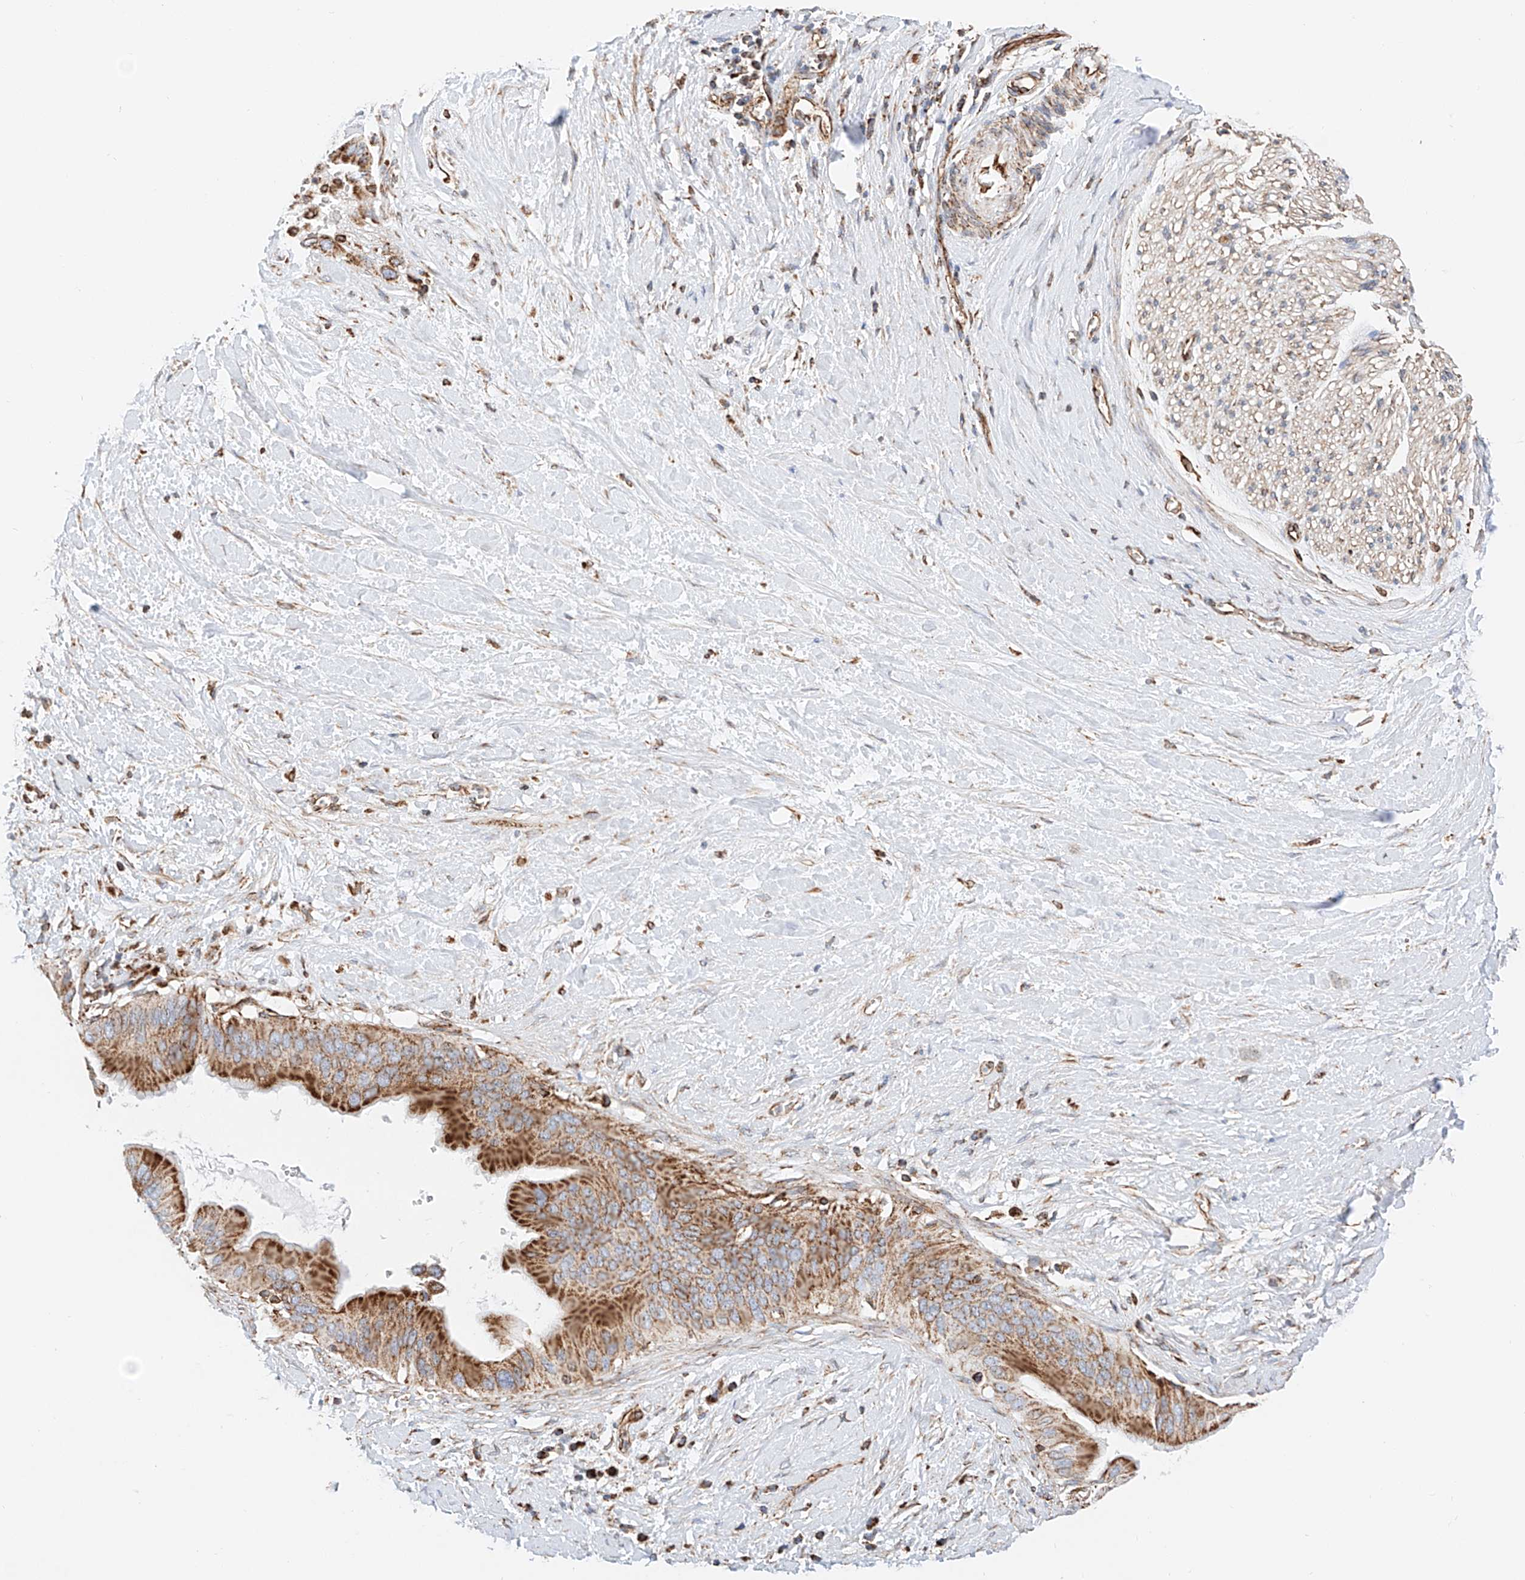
{"staining": {"intensity": "moderate", "quantity": ">75%", "location": "cytoplasmic/membranous"}, "tissue": "pancreatic cancer", "cell_type": "Tumor cells", "image_type": "cancer", "snomed": [{"axis": "morphology", "description": "Adenocarcinoma, NOS"}, {"axis": "topography", "description": "Pancreas"}], "caption": "Pancreatic cancer stained for a protein reveals moderate cytoplasmic/membranous positivity in tumor cells. (DAB IHC, brown staining for protein, blue staining for nuclei).", "gene": "NDUFV3", "patient": {"sex": "male", "age": 55}}